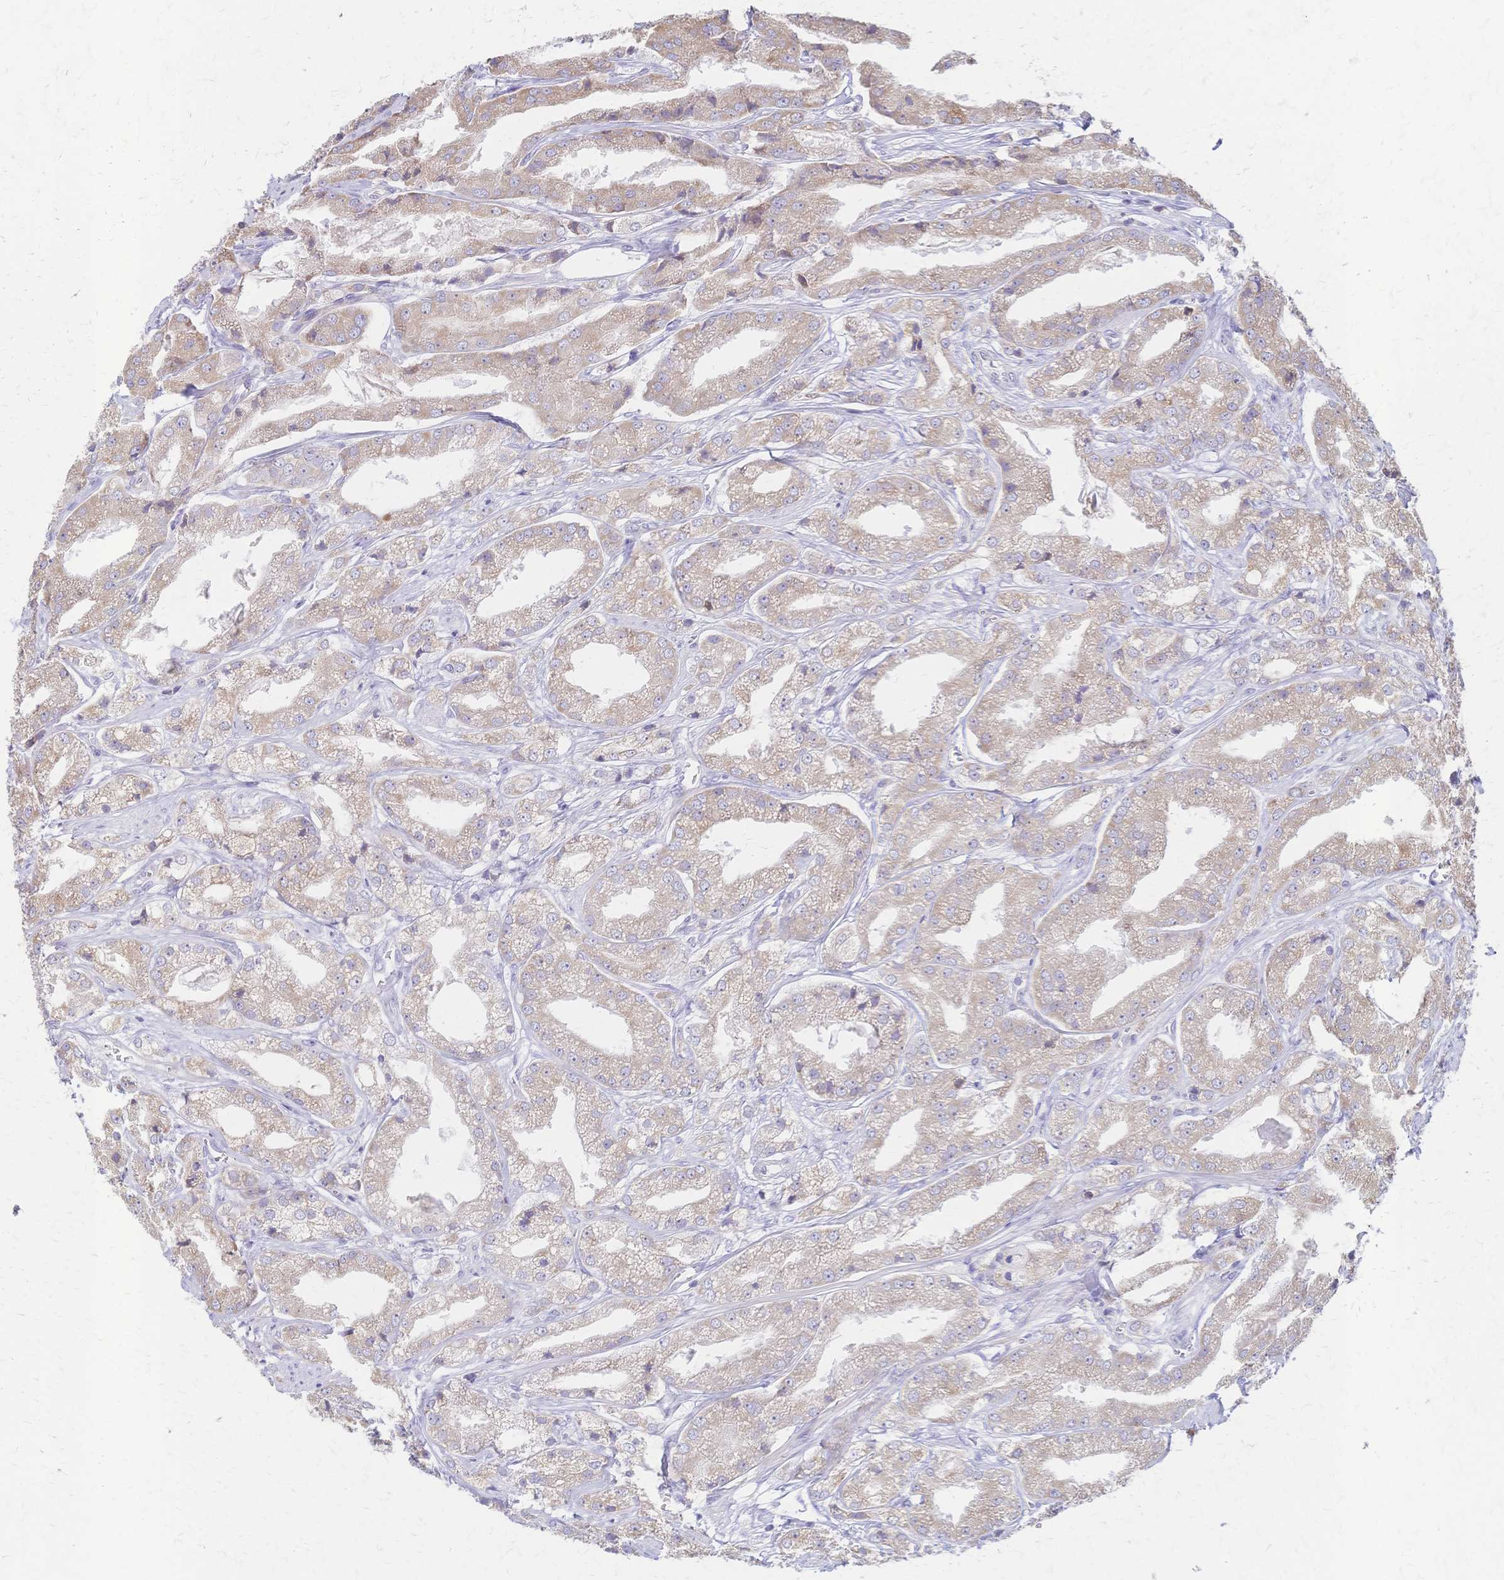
{"staining": {"intensity": "weak", "quantity": ">75%", "location": "cytoplasmic/membranous"}, "tissue": "prostate cancer", "cell_type": "Tumor cells", "image_type": "cancer", "snomed": [{"axis": "morphology", "description": "Adenocarcinoma, High grade"}, {"axis": "topography", "description": "Prostate"}], "caption": "Immunohistochemistry (IHC) staining of high-grade adenocarcinoma (prostate), which exhibits low levels of weak cytoplasmic/membranous expression in approximately >75% of tumor cells indicating weak cytoplasmic/membranous protein expression. The staining was performed using DAB (3,3'-diaminobenzidine) (brown) for protein detection and nuclei were counterstained in hematoxylin (blue).", "gene": "CYB5A", "patient": {"sex": "male", "age": 61}}